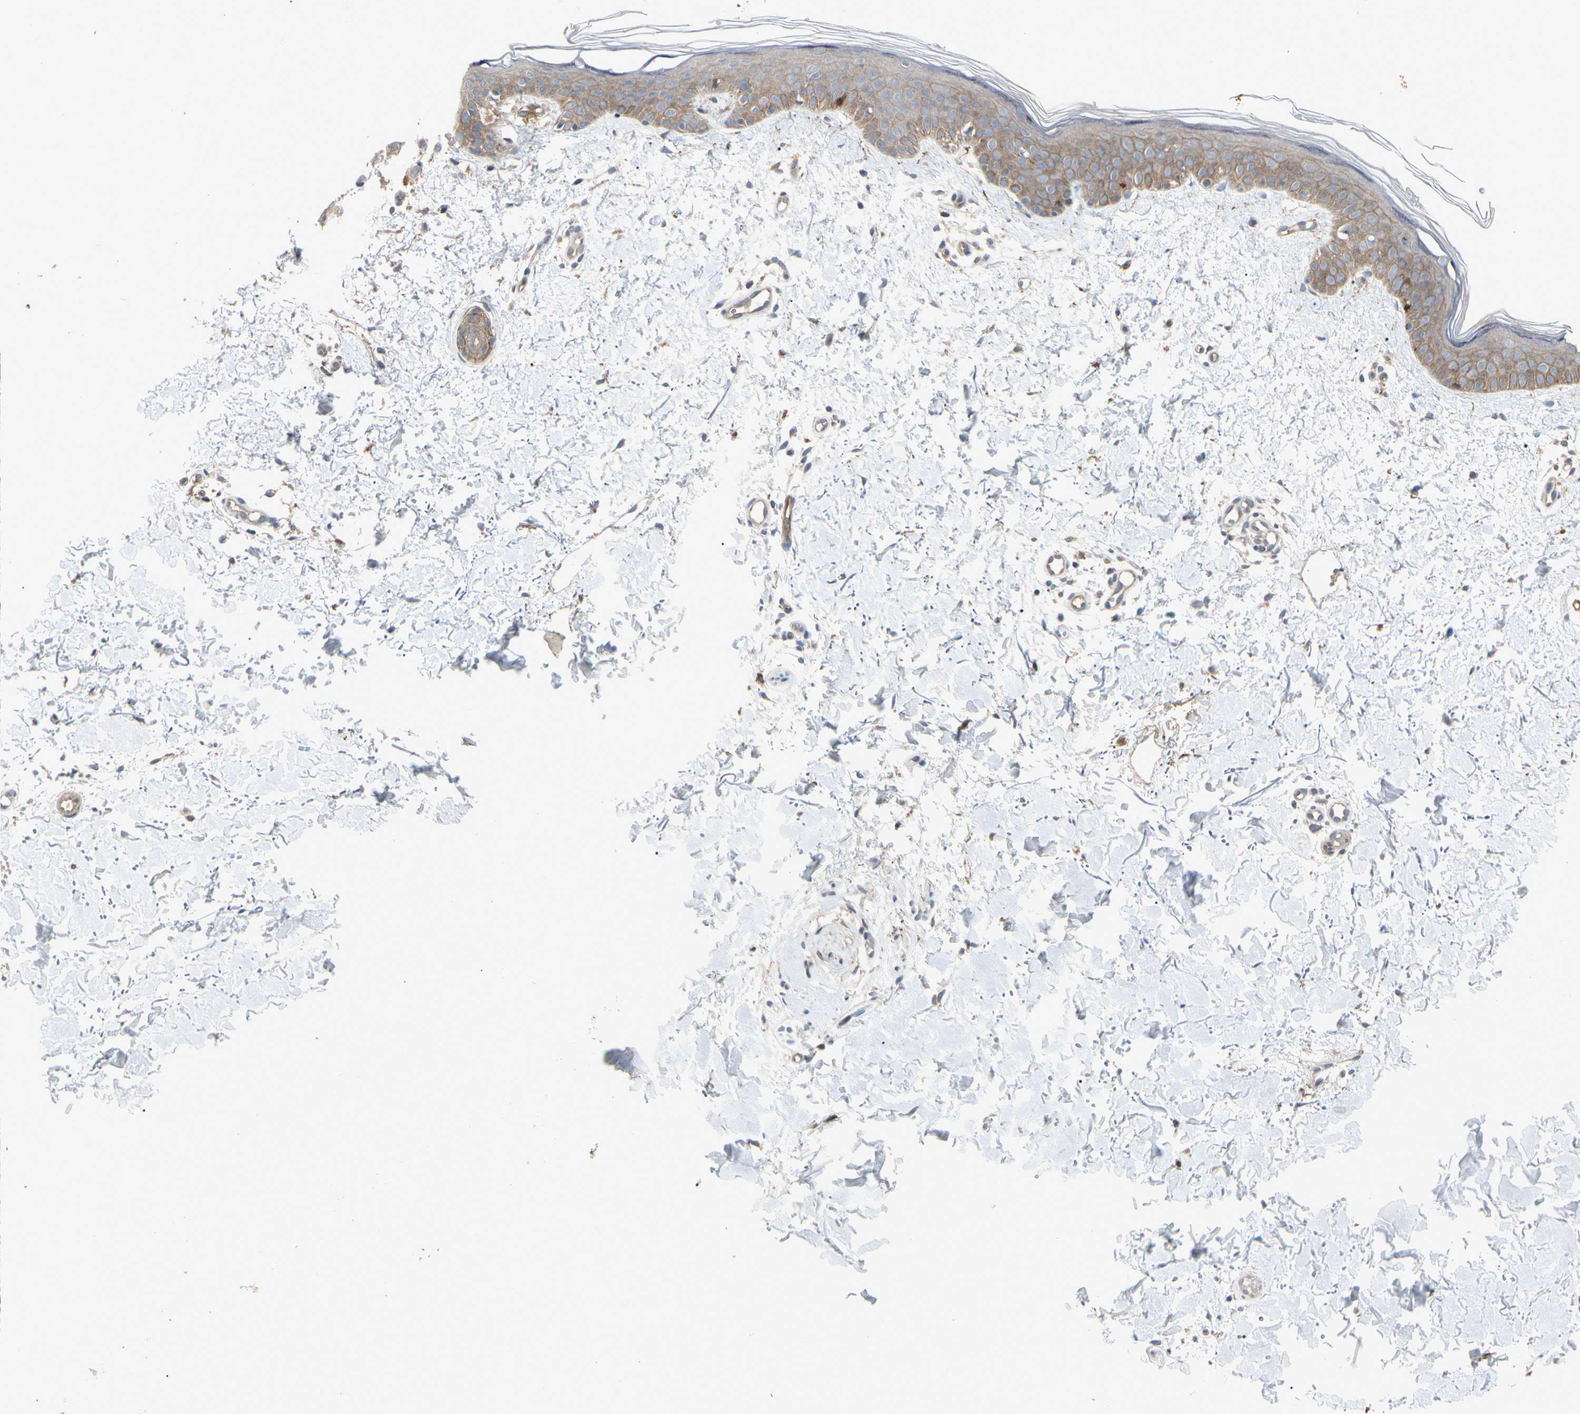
{"staining": {"intensity": "negative", "quantity": "none", "location": "none"}, "tissue": "skin", "cell_type": "Fibroblasts", "image_type": "normal", "snomed": [{"axis": "morphology", "description": "Normal tissue, NOS"}, {"axis": "topography", "description": "Skin"}], "caption": "Fibroblasts show no significant staining in benign skin. The staining is performed using DAB brown chromogen with nuclei counter-stained in using hematoxylin.", "gene": "F2R", "patient": {"sex": "female", "age": 56}}